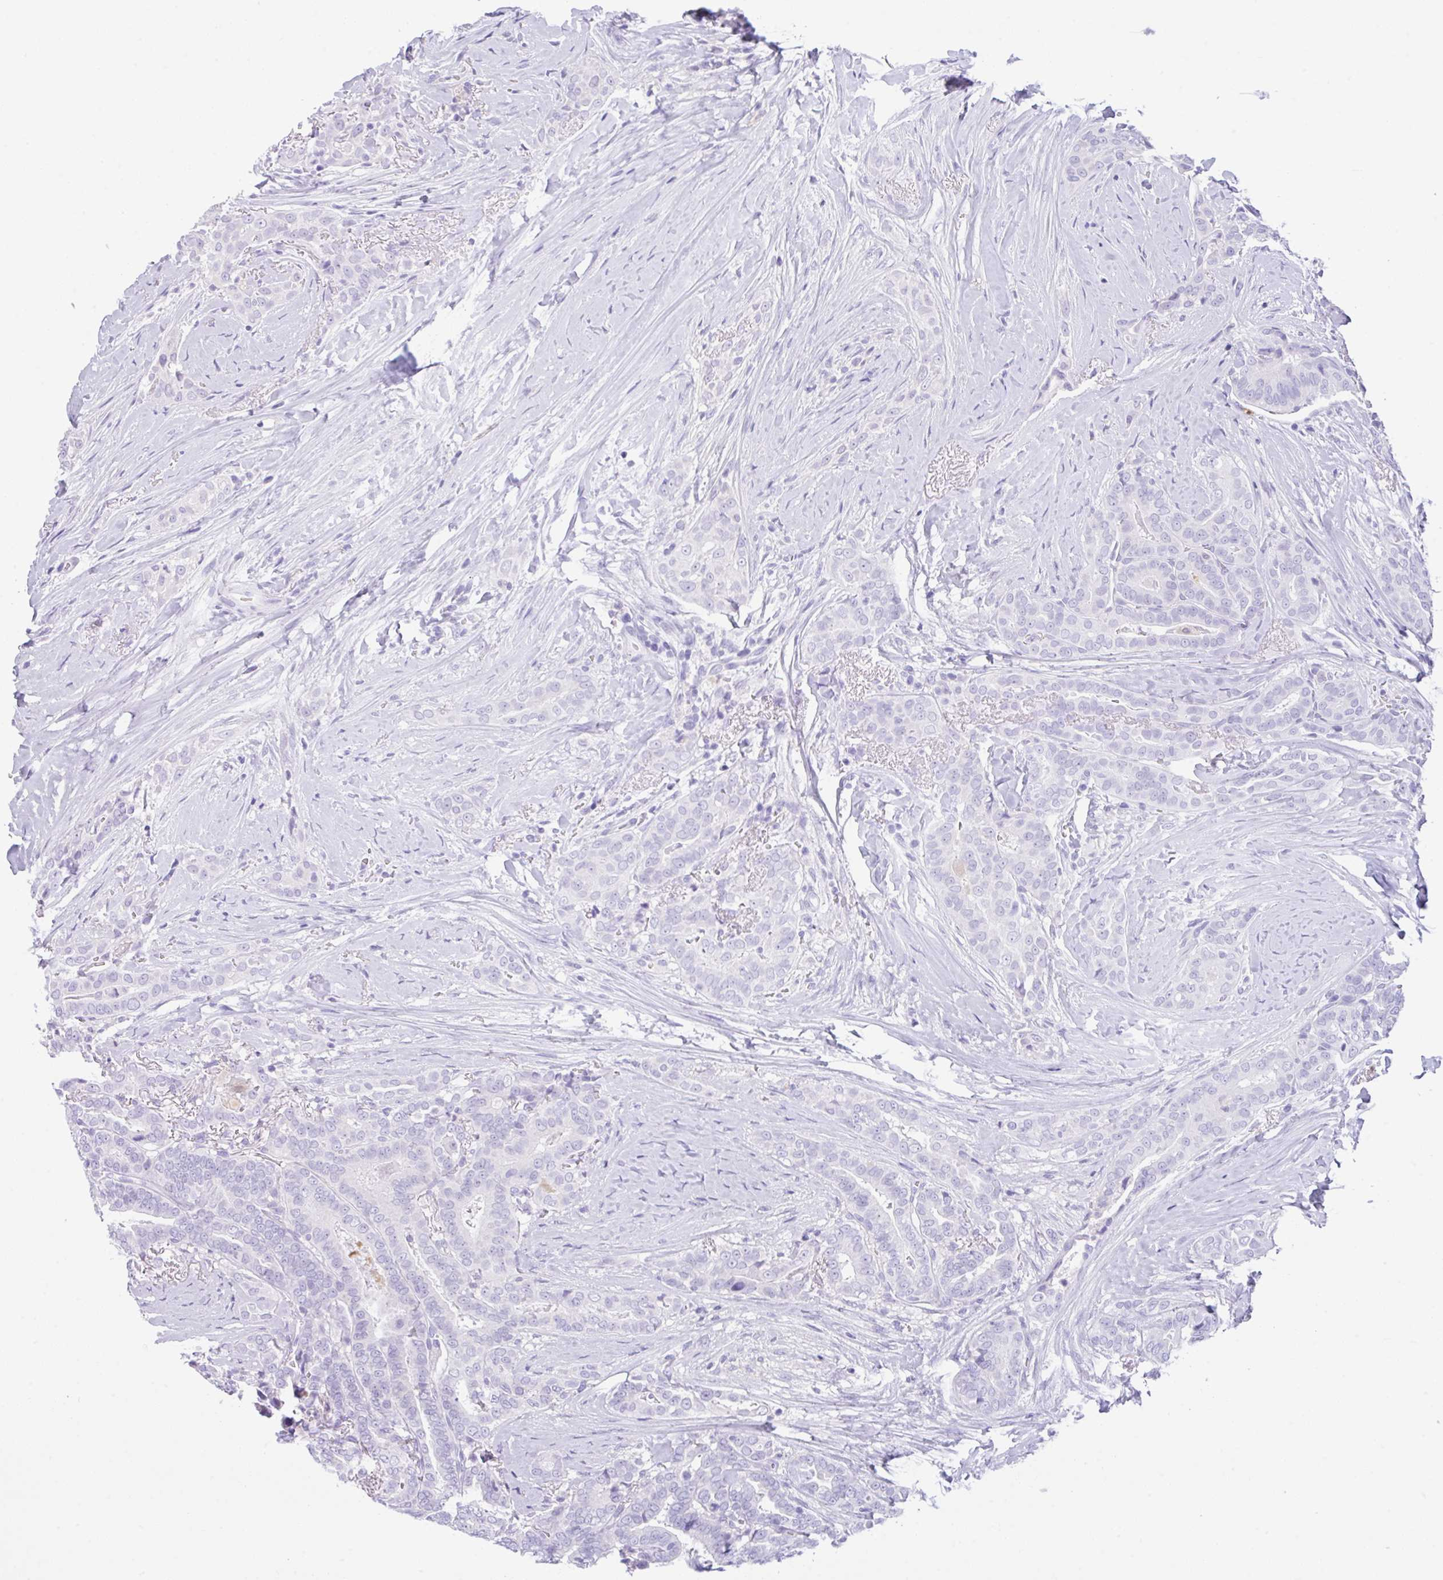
{"staining": {"intensity": "negative", "quantity": "none", "location": "none"}, "tissue": "thyroid cancer", "cell_type": "Tumor cells", "image_type": "cancer", "snomed": [{"axis": "morphology", "description": "Papillary adenocarcinoma, NOS"}, {"axis": "topography", "description": "Thyroid gland"}], "caption": "DAB immunohistochemical staining of thyroid cancer demonstrates no significant staining in tumor cells.", "gene": "NCF1", "patient": {"sex": "male", "age": 61}}